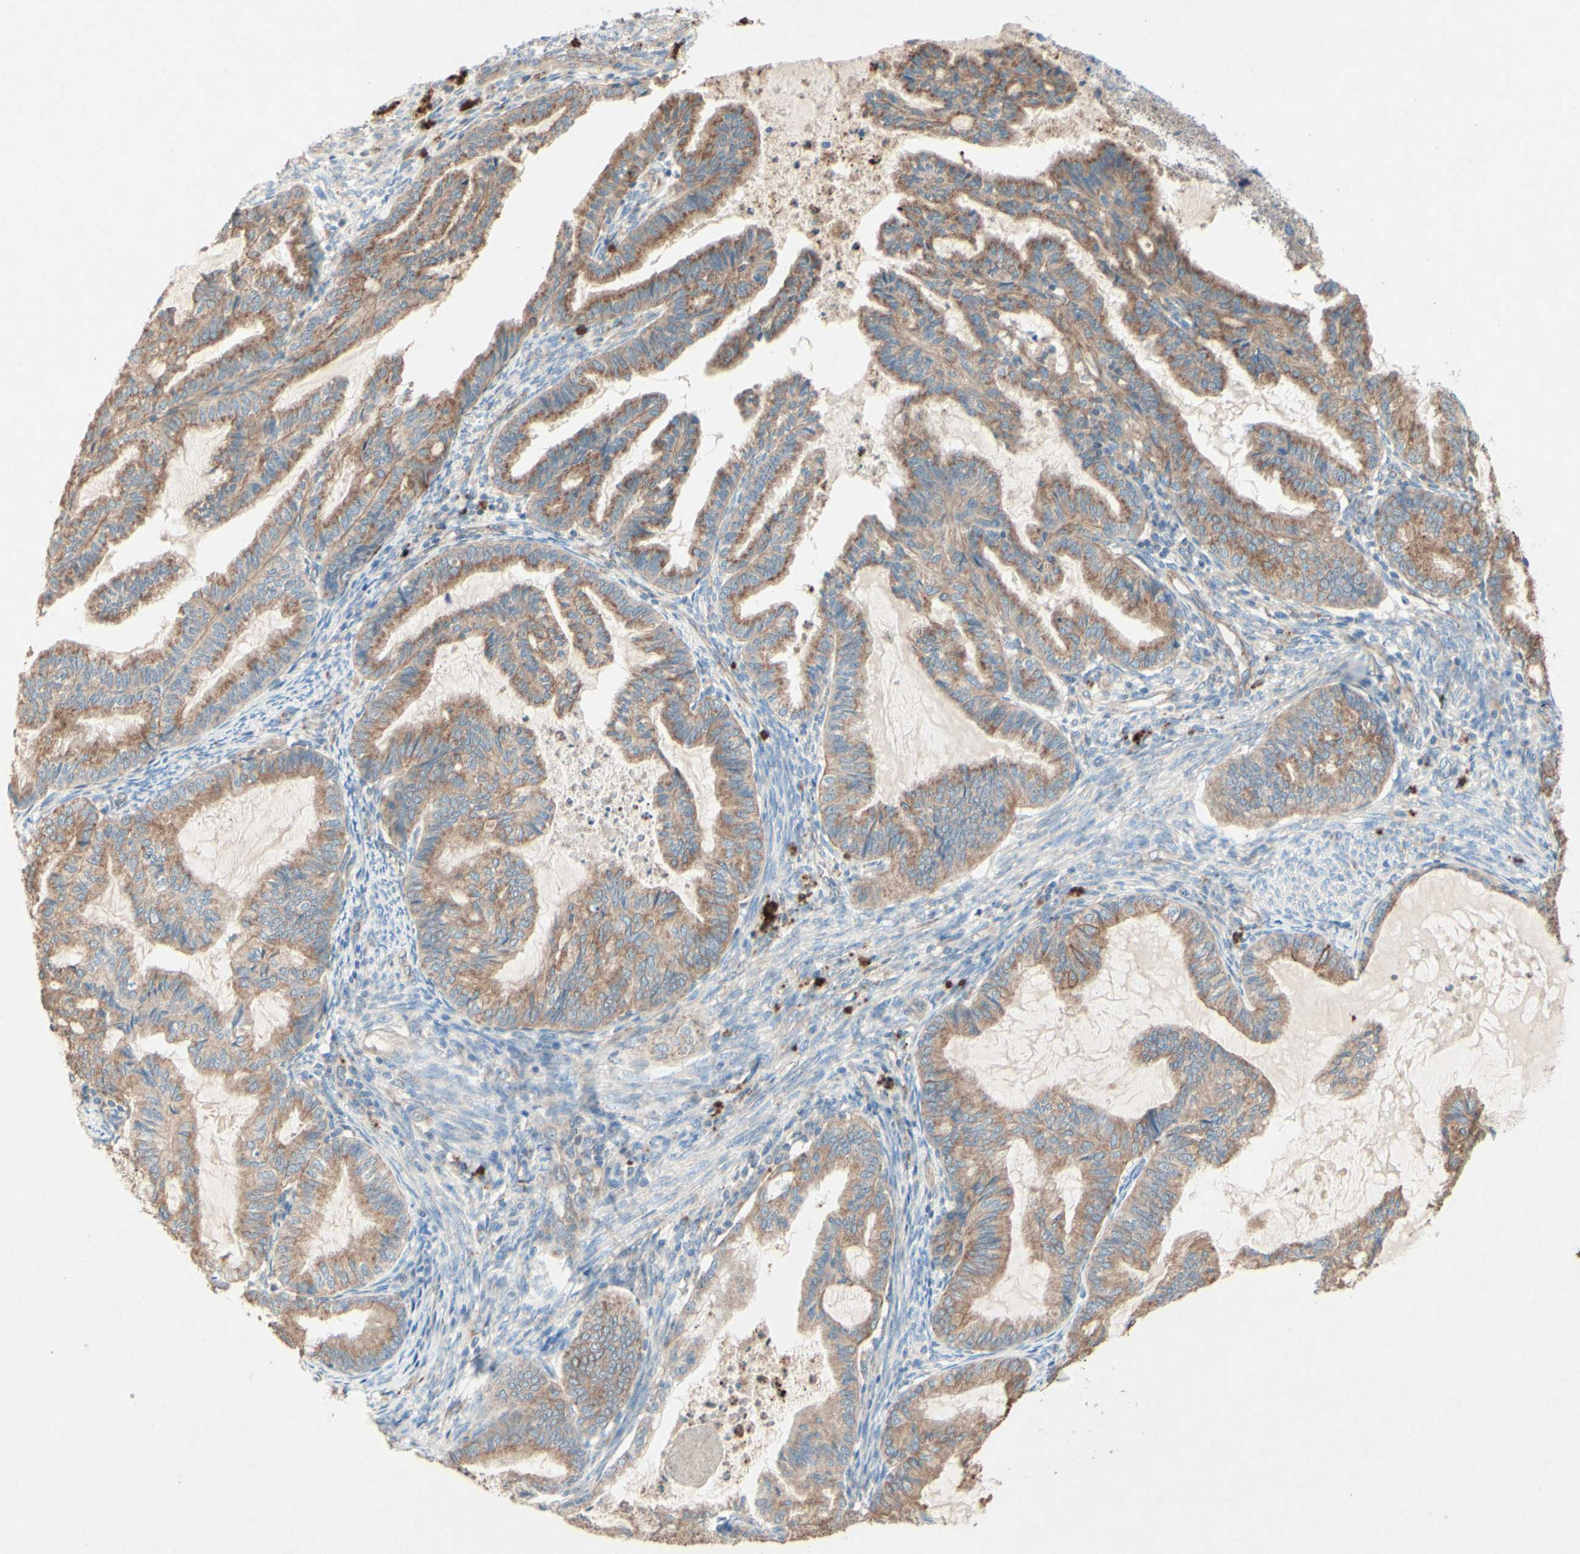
{"staining": {"intensity": "moderate", "quantity": ">75%", "location": "cytoplasmic/membranous"}, "tissue": "cervical cancer", "cell_type": "Tumor cells", "image_type": "cancer", "snomed": [{"axis": "morphology", "description": "Normal tissue, NOS"}, {"axis": "morphology", "description": "Adenocarcinoma, NOS"}, {"axis": "topography", "description": "Cervix"}, {"axis": "topography", "description": "Endometrium"}], "caption": "Immunohistochemistry (IHC) of human cervical cancer (adenocarcinoma) displays medium levels of moderate cytoplasmic/membranous expression in approximately >75% of tumor cells. (brown staining indicates protein expression, while blue staining denotes nuclei).", "gene": "MTM1", "patient": {"sex": "female", "age": 86}}